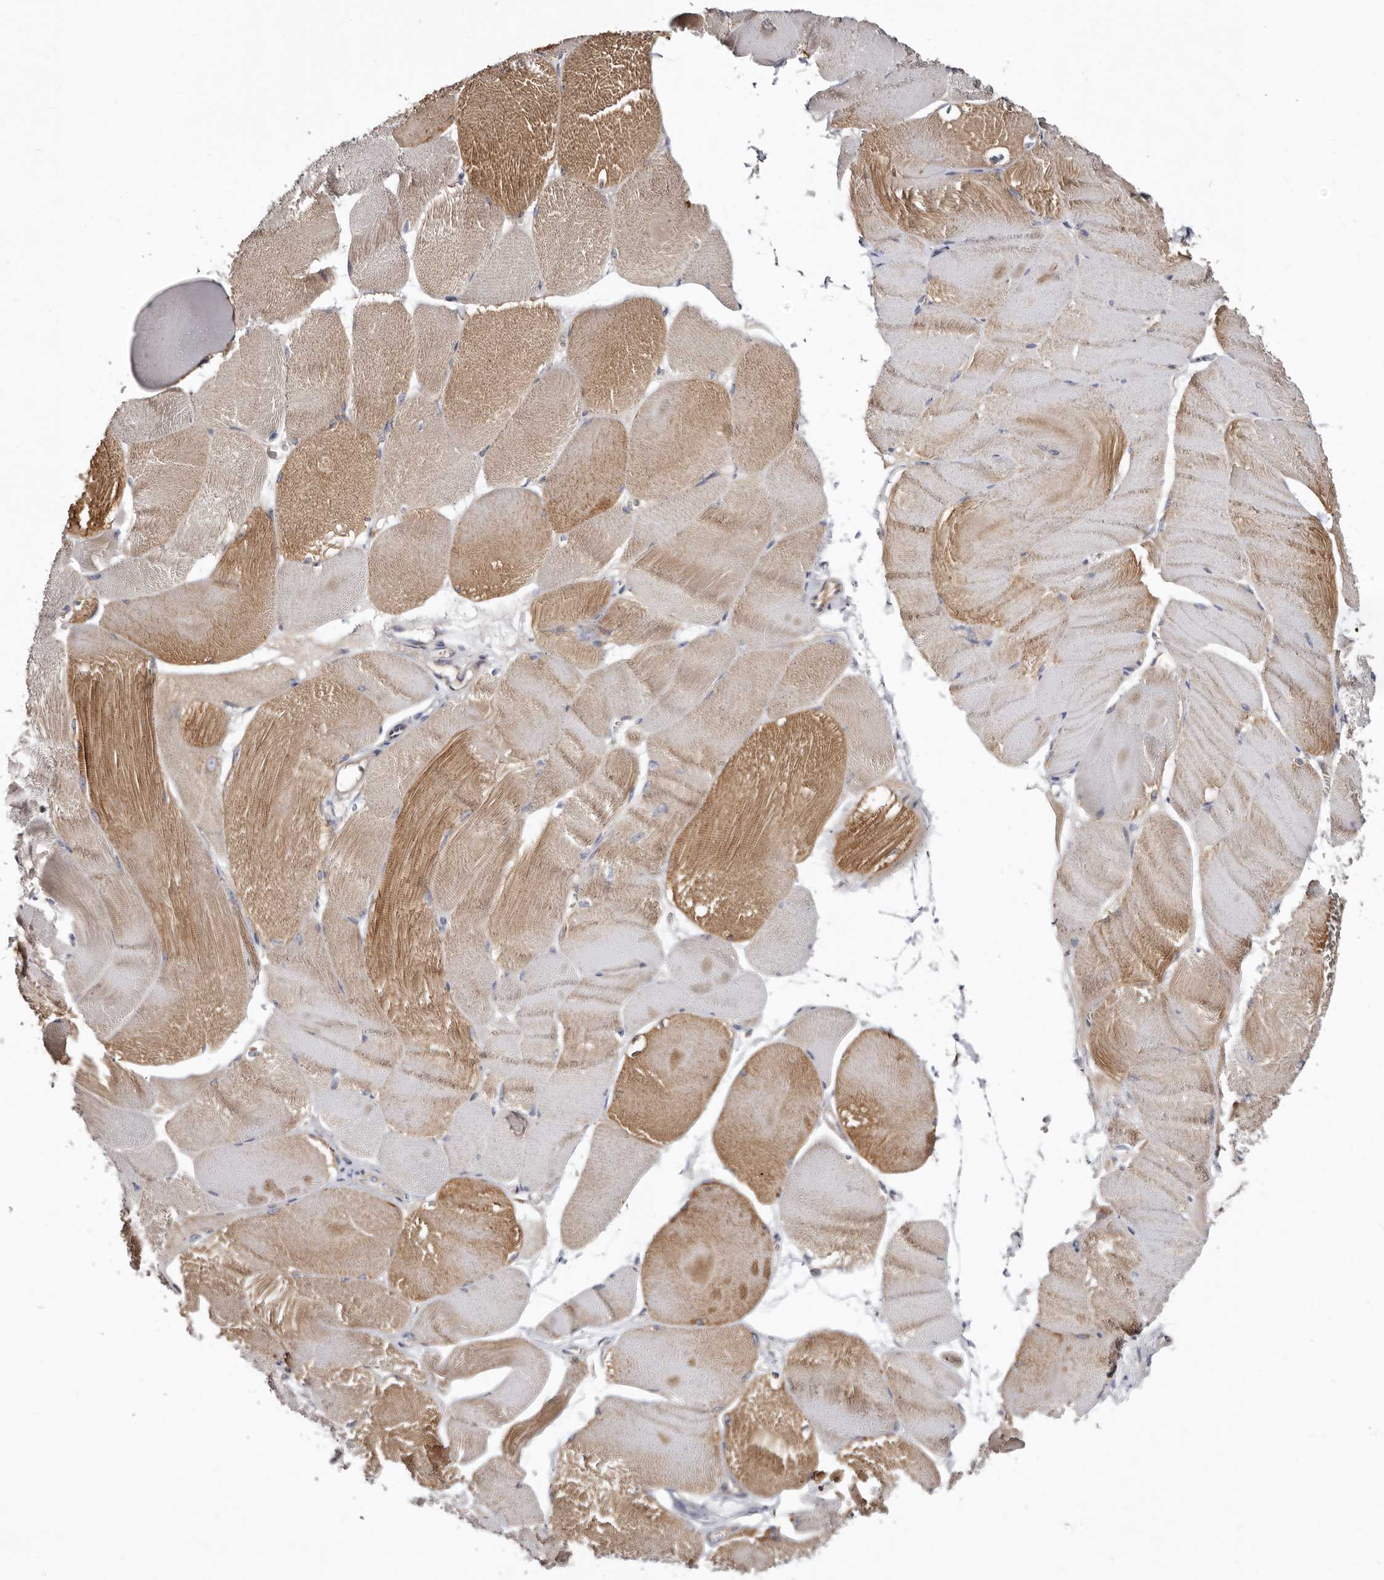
{"staining": {"intensity": "moderate", "quantity": "25%-75%", "location": "cytoplasmic/membranous"}, "tissue": "skeletal muscle", "cell_type": "Myocytes", "image_type": "normal", "snomed": [{"axis": "morphology", "description": "Normal tissue, NOS"}, {"axis": "morphology", "description": "Basal cell carcinoma"}, {"axis": "topography", "description": "Skeletal muscle"}], "caption": "Moderate cytoplasmic/membranous protein expression is identified in about 25%-75% of myocytes in skeletal muscle. The staining is performed using DAB brown chromogen to label protein expression. The nuclei are counter-stained blue using hematoxylin.", "gene": "ASIC5", "patient": {"sex": "female", "age": 64}}